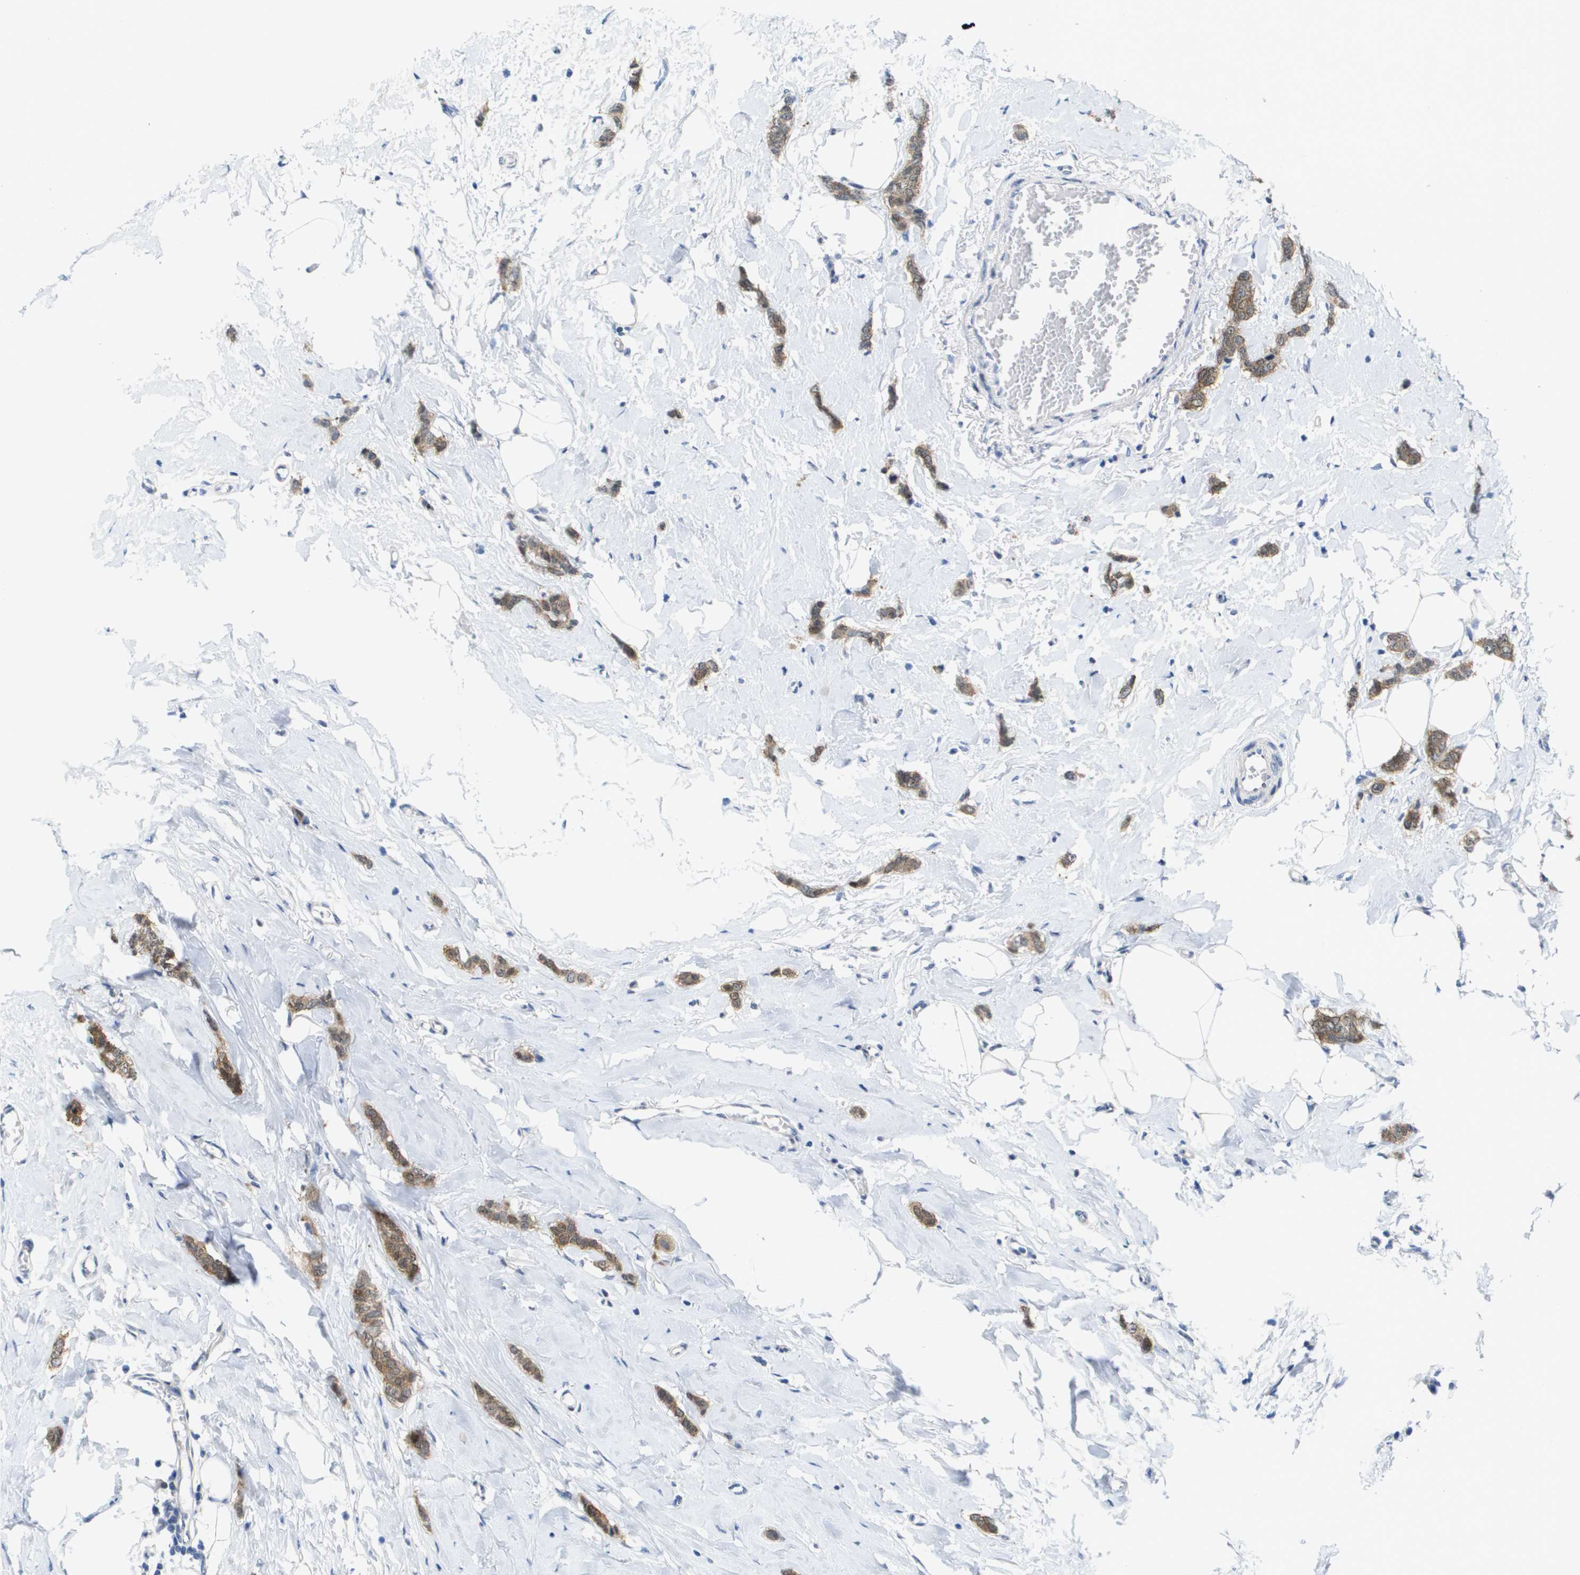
{"staining": {"intensity": "moderate", "quantity": ">75%", "location": "cytoplasmic/membranous"}, "tissue": "breast cancer", "cell_type": "Tumor cells", "image_type": "cancer", "snomed": [{"axis": "morphology", "description": "Lobular carcinoma"}, {"axis": "topography", "description": "Skin"}, {"axis": "topography", "description": "Breast"}], "caption": "Protein expression analysis of human breast lobular carcinoma reveals moderate cytoplasmic/membranous positivity in about >75% of tumor cells.", "gene": "FKBP4", "patient": {"sex": "female", "age": 46}}